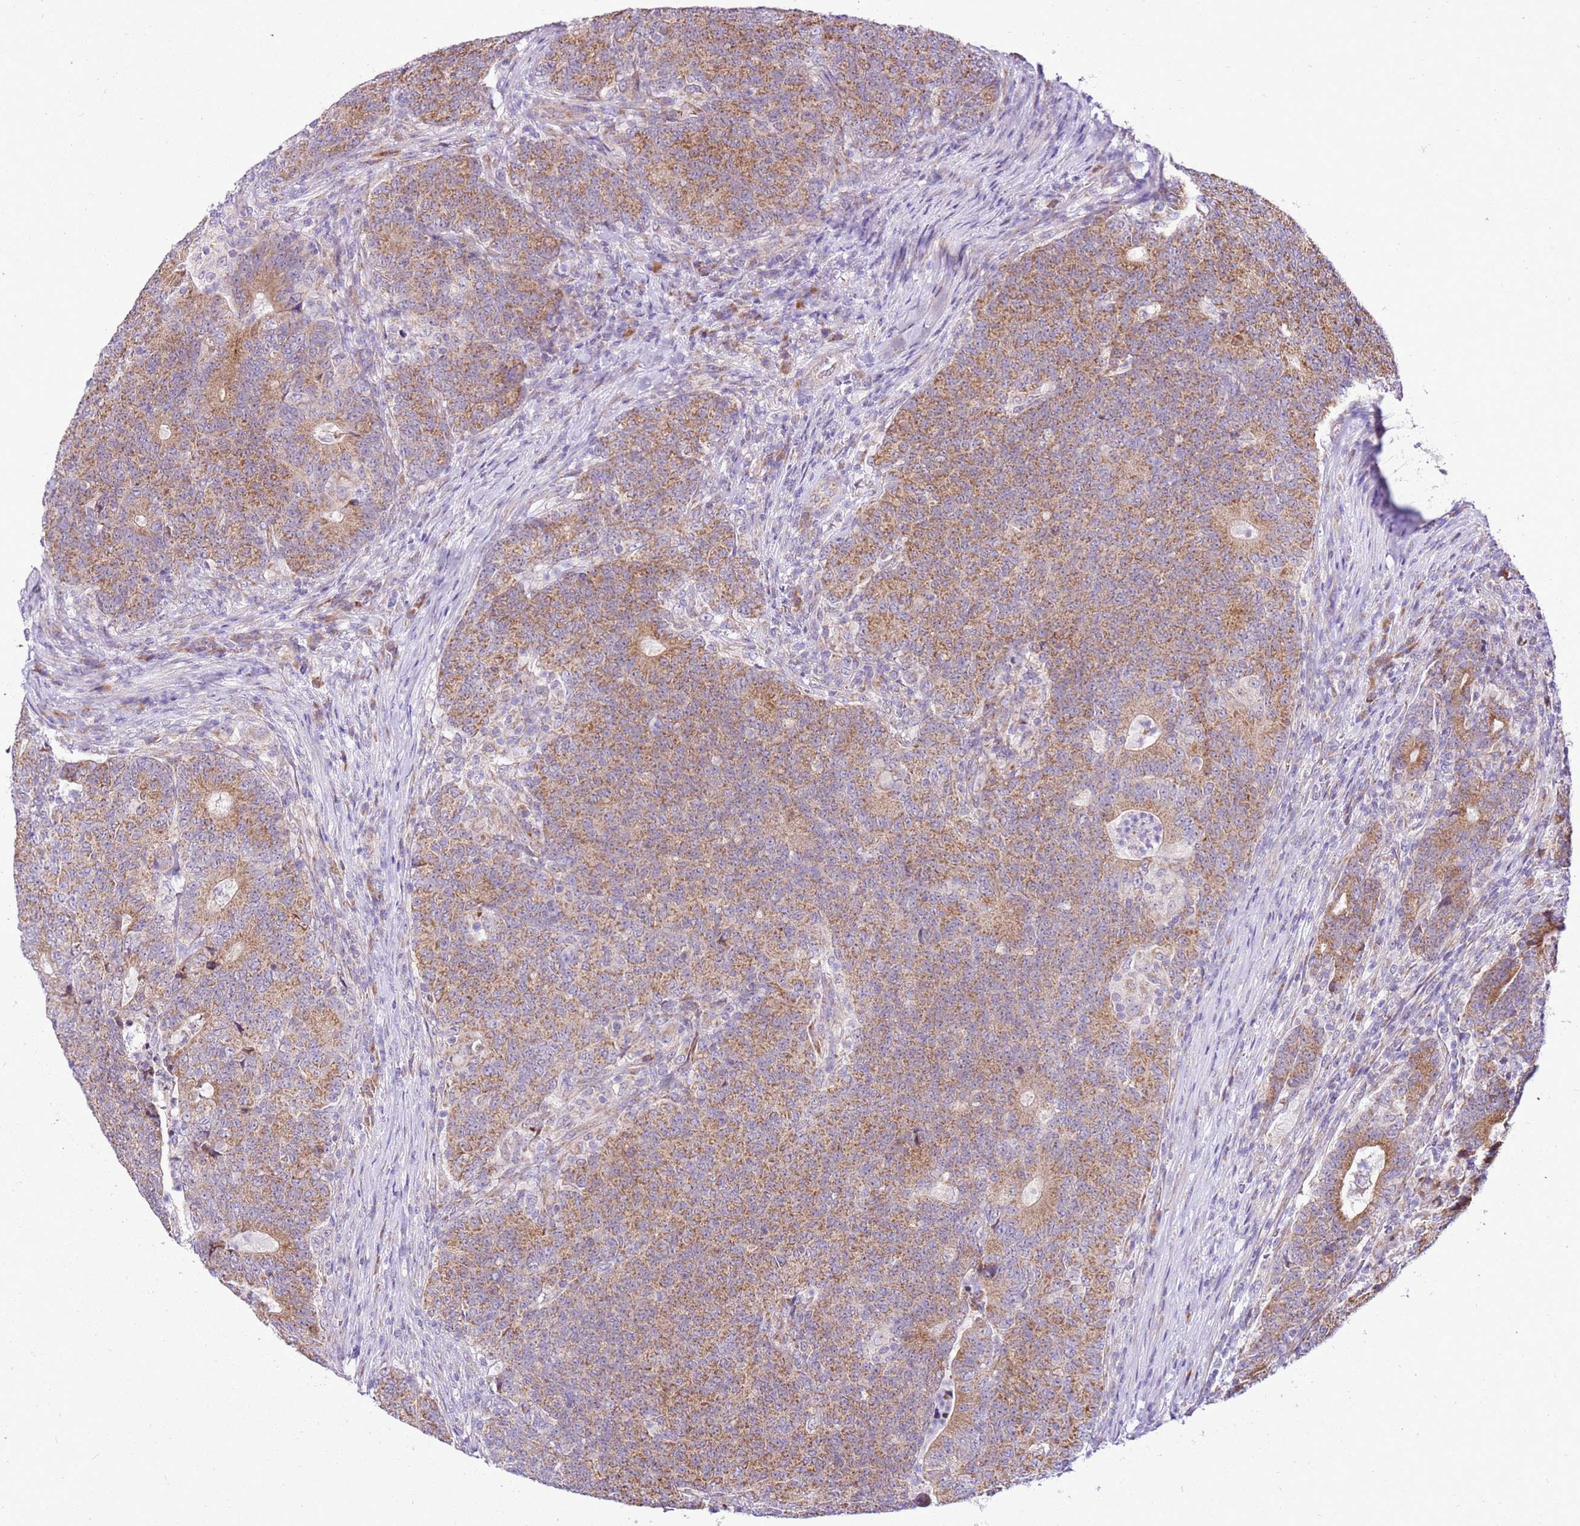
{"staining": {"intensity": "moderate", "quantity": ">75%", "location": "cytoplasmic/membranous"}, "tissue": "colorectal cancer", "cell_type": "Tumor cells", "image_type": "cancer", "snomed": [{"axis": "morphology", "description": "Adenocarcinoma, NOS"}, {"axis": "topography", "description": "Colon"}], "caption": "This micrograph shows immunohistochemistry staining of colorectal cancer (adenocarcinoma), with medium moderate cytoplasmic/membranous positivity in approximately >75% of tumor cells.", "gene": "MRPL36", "patient": {"sex": "female", "age": 75}}